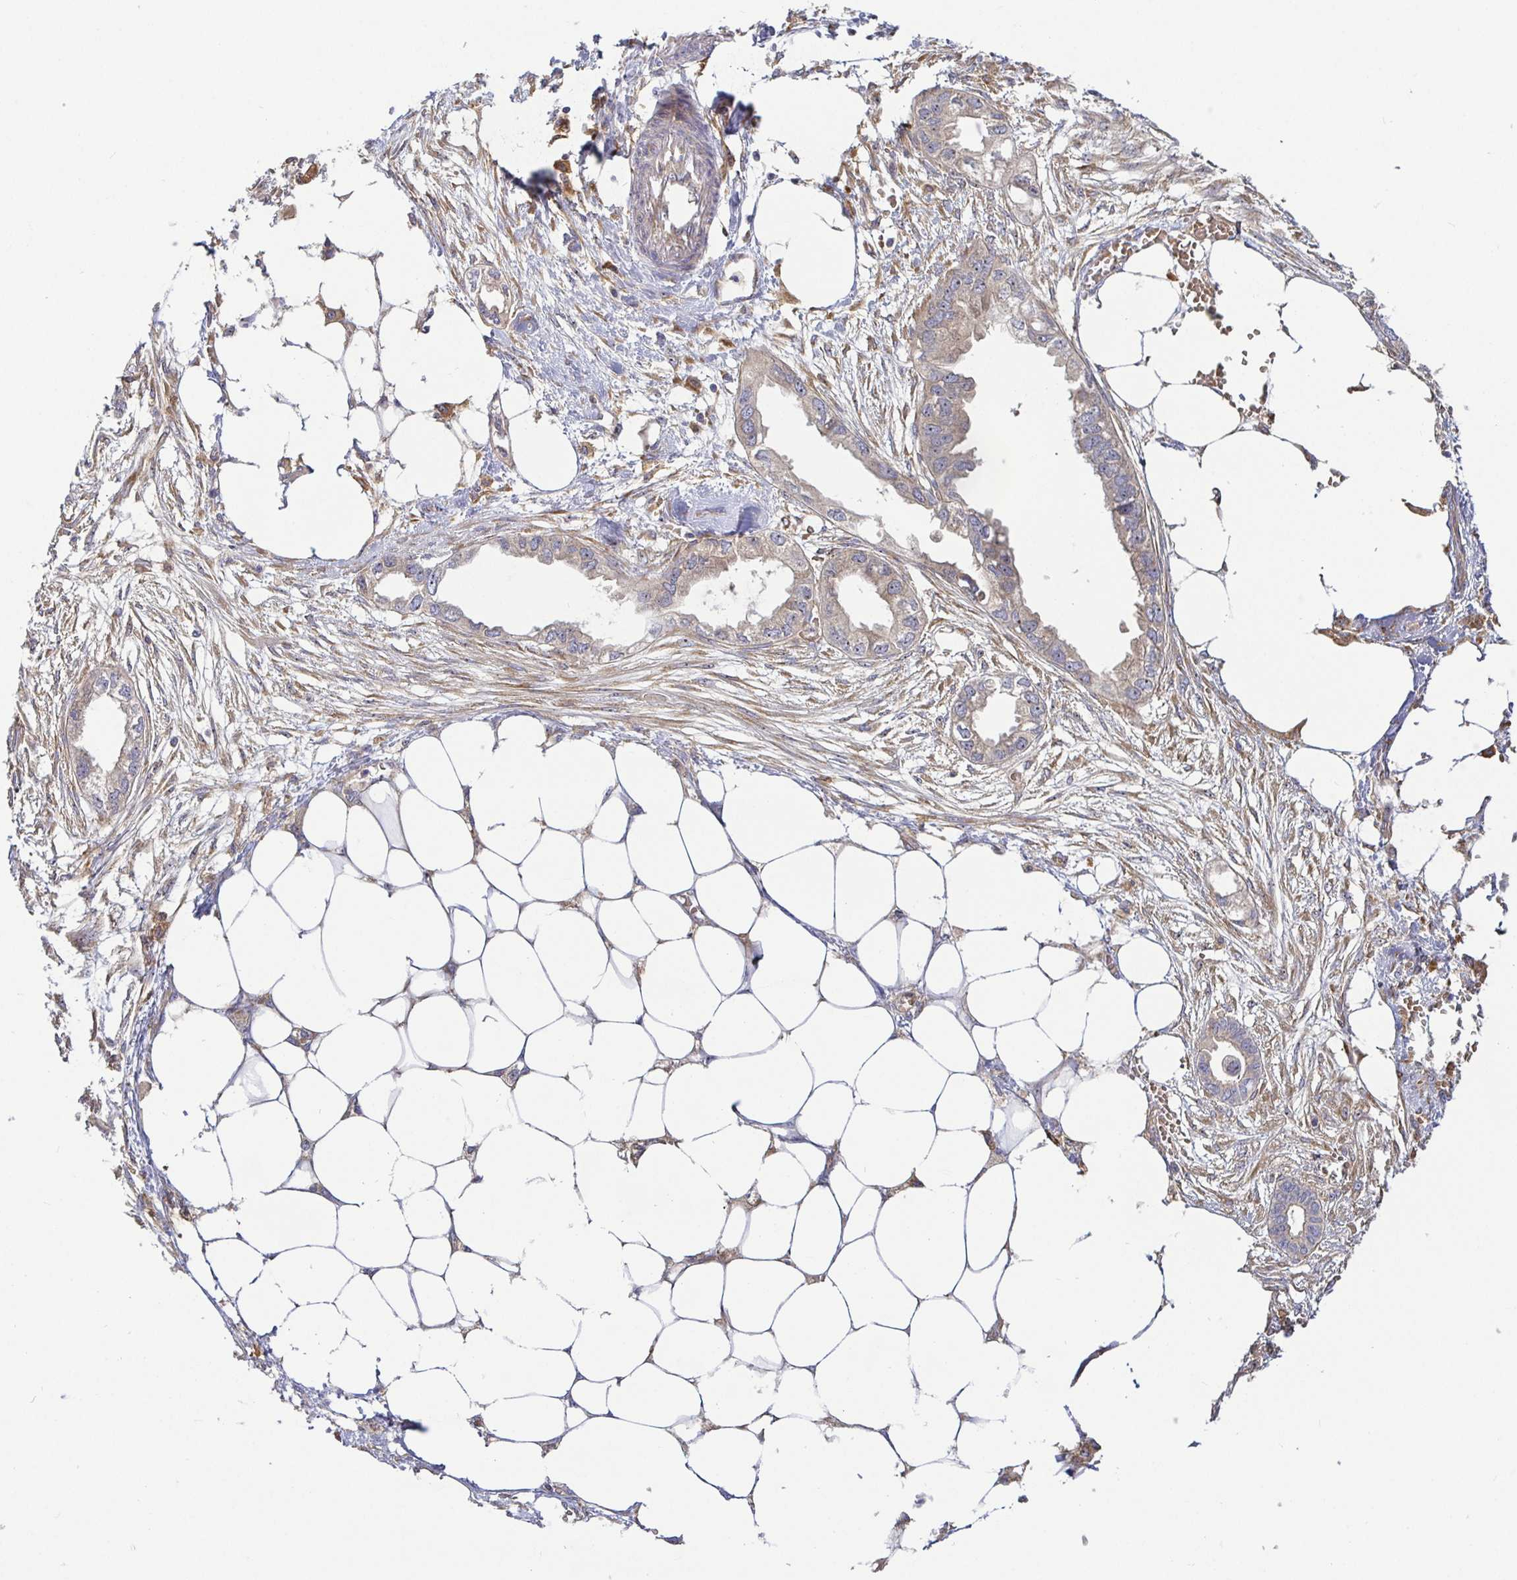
{"staining": {"intensity": "weak", "quantity": ">75%", "location": "cytoplasmic/membranous"}, "tissue": "endometrial cancer", "cell_type": "Tumor cells", "image_type": "cancer", "snomed": [{"axis": "morphology", "description": "Adenocarcinoma, NOS"}, {"axis": "morphology", "description": "Adenocarcinoma, metastatic, NOS"}, {"axis": "topography", "description": "Adipose tissue"}, {"axis": "topography", "description": "Endometrium"}], "caption": "Immunohistochemical staining of human endometrial cancer (metastatic adenocarcinoma) reveals weak cytoplasmic/membranous protein positivity in about >75% of tumor cells.", "gene": "SNX8", "patient": {"sex": "female", "age": 67}}